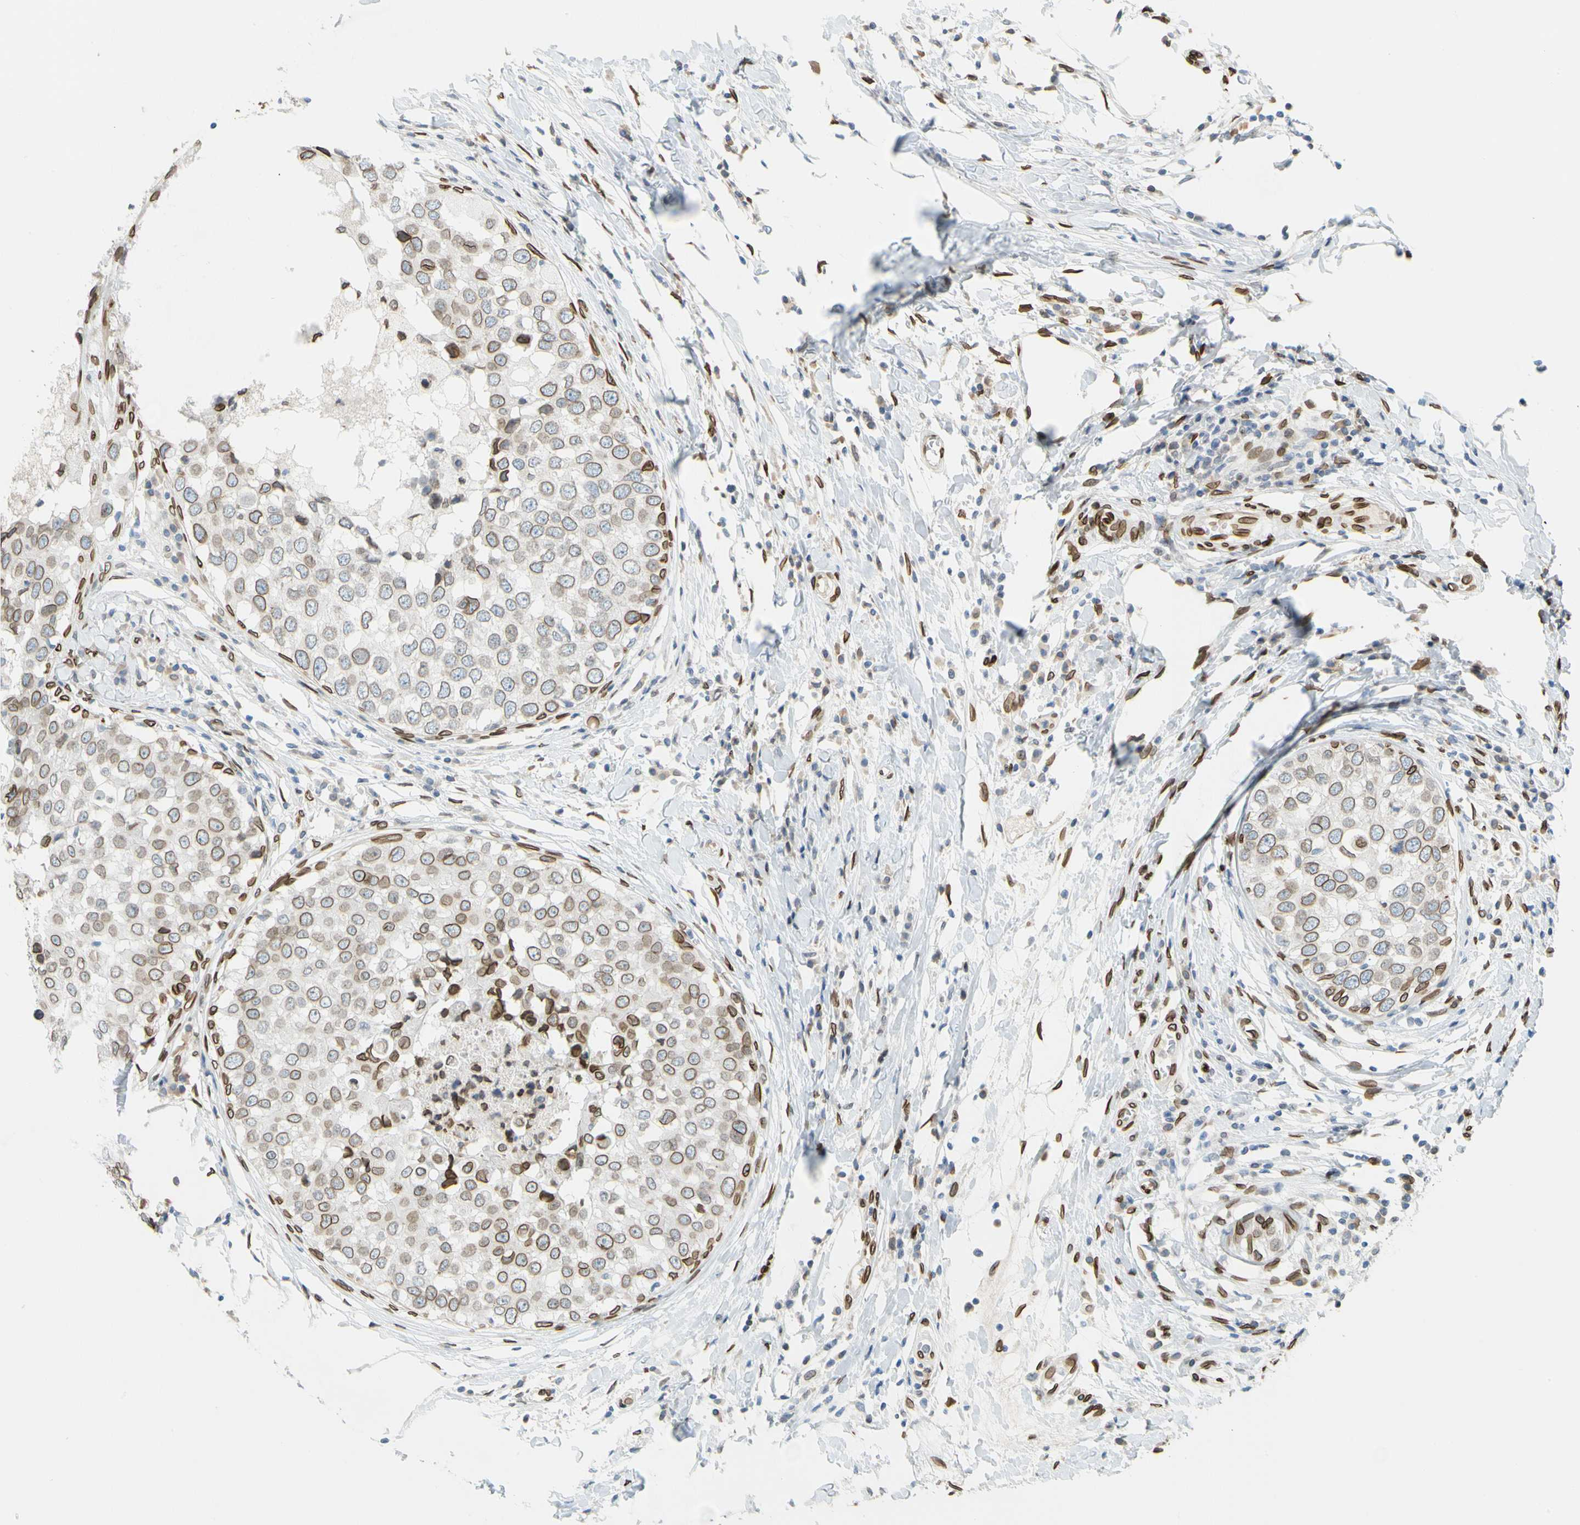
{"staining": {"intensity": "moderate", "quantity": ">75%", "location": "cytoplasmic/membranous,nuclear"}, "tissue": "breast cancer", "cell_type": "Tumor cells", "image_type": "cancer", "snomed": [{"axis": "morphology", "description": "Duct carcinoma"}, {"axis": "topography", "description": "Breast"}], "caption": "Immunohistochemical staining of breast infiltrating ductal carcinoma displays moderate cytoplasmic/membranous and nuclear protein staining in approximately >75% of tumor cells.", "gene": "SUN1", "patient": {"sex": "female", "age": 27}}